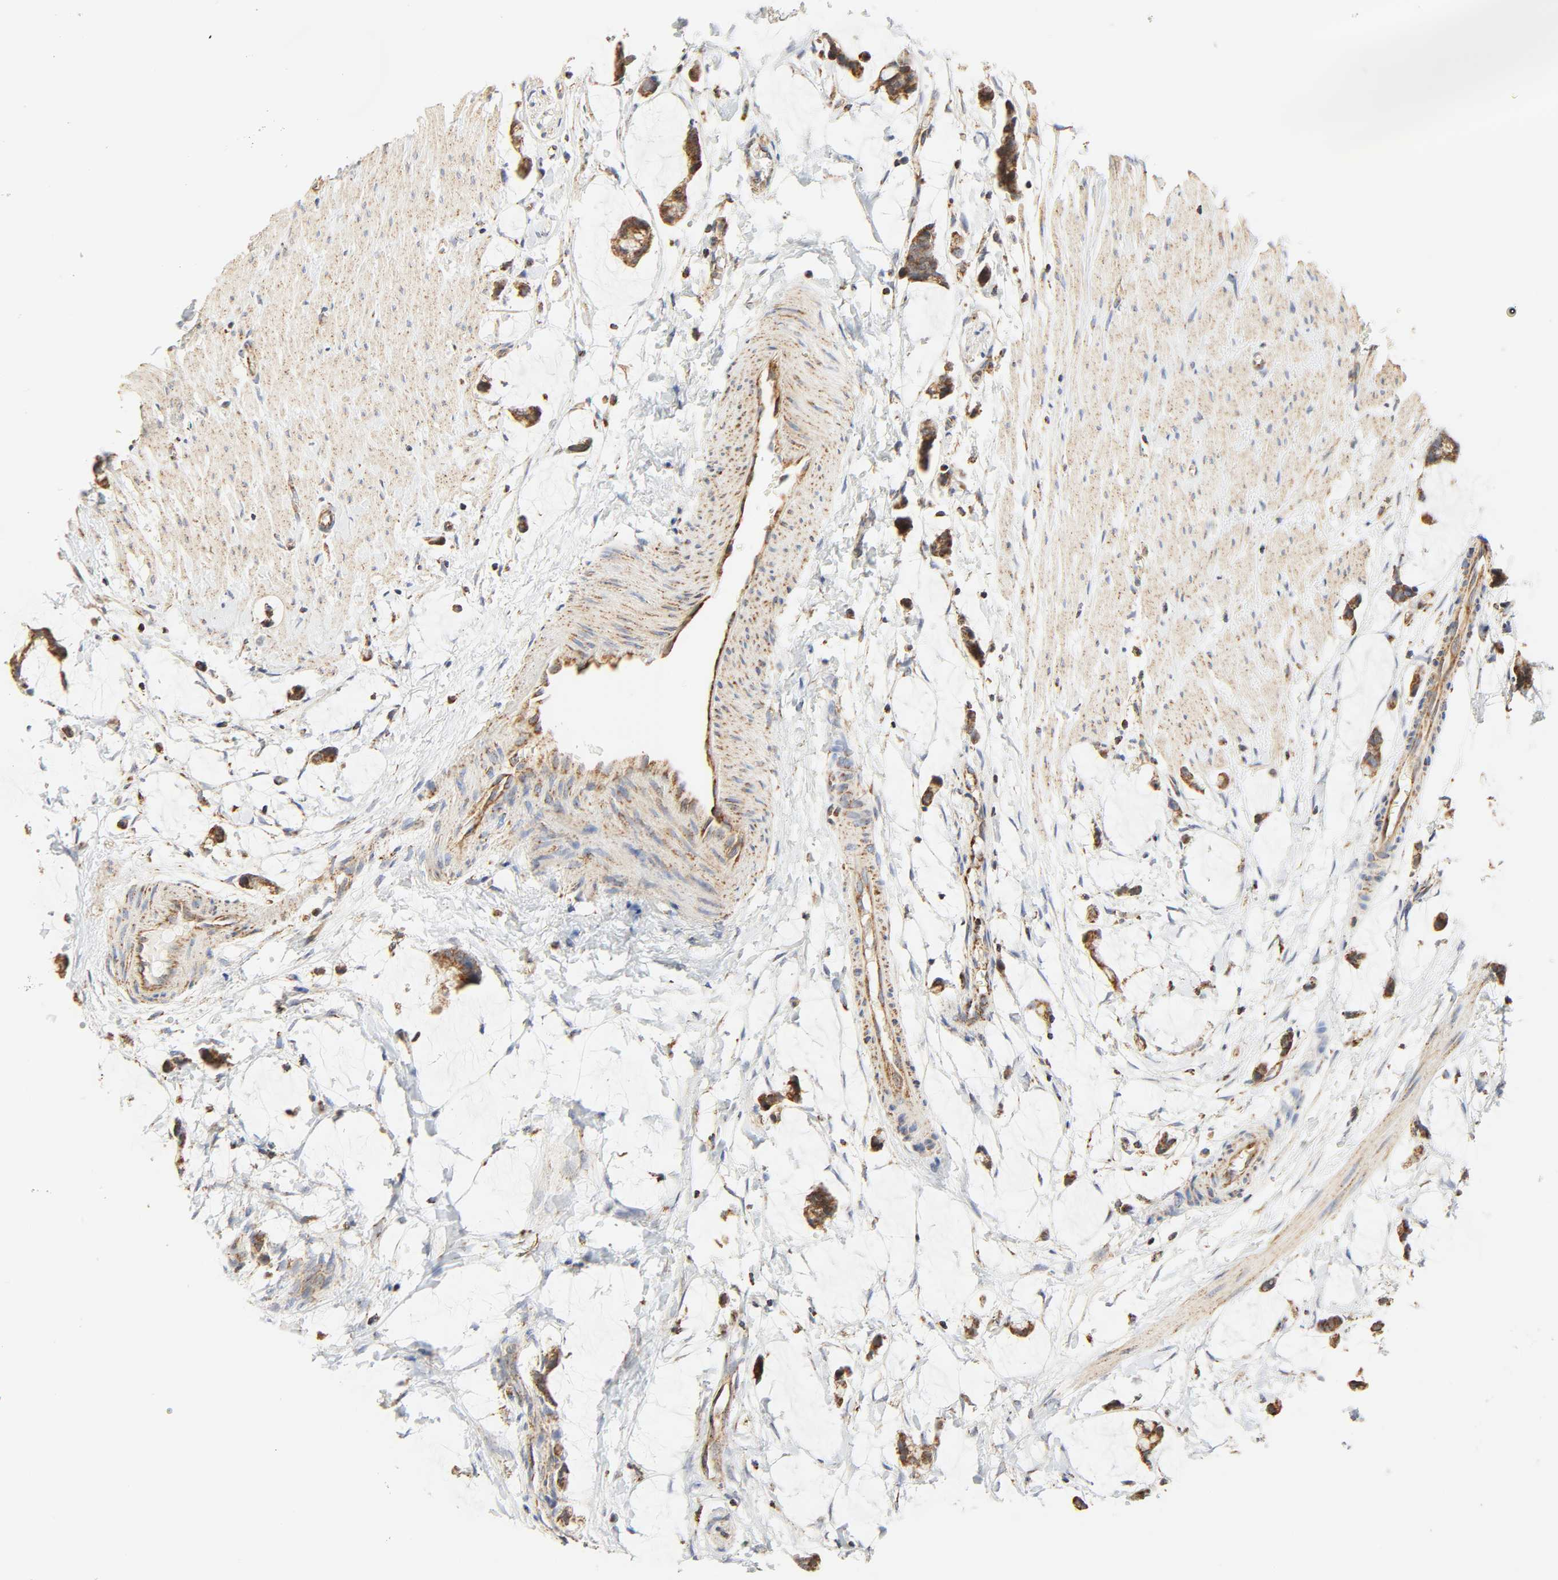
{"staining": {"intensity": "strong", "quantity": ">75%", "location": "cytoplasmic/membranous"}, "tissue": "colorectal cancer", "cell_type": "Tumor cells", "image_type": "cancer", "snomed": [{"axis": "morphology", "description": "Adenocarcinoma, NOS"}, {"axis": "topography", "description": "Colon"}], "caption": "IHC micrograph of neoplastic tissue: human colorectal cancer (adenocarcinoma) stained using IHC displays high levels of strong protein expression localized specifically in the cytoplasmic/membranous of tumor cells, appearing as a cytoplasmic/membranous brown color.", "gene": "ZMAT5", "patient": {"sex": "male", "age": 14}}